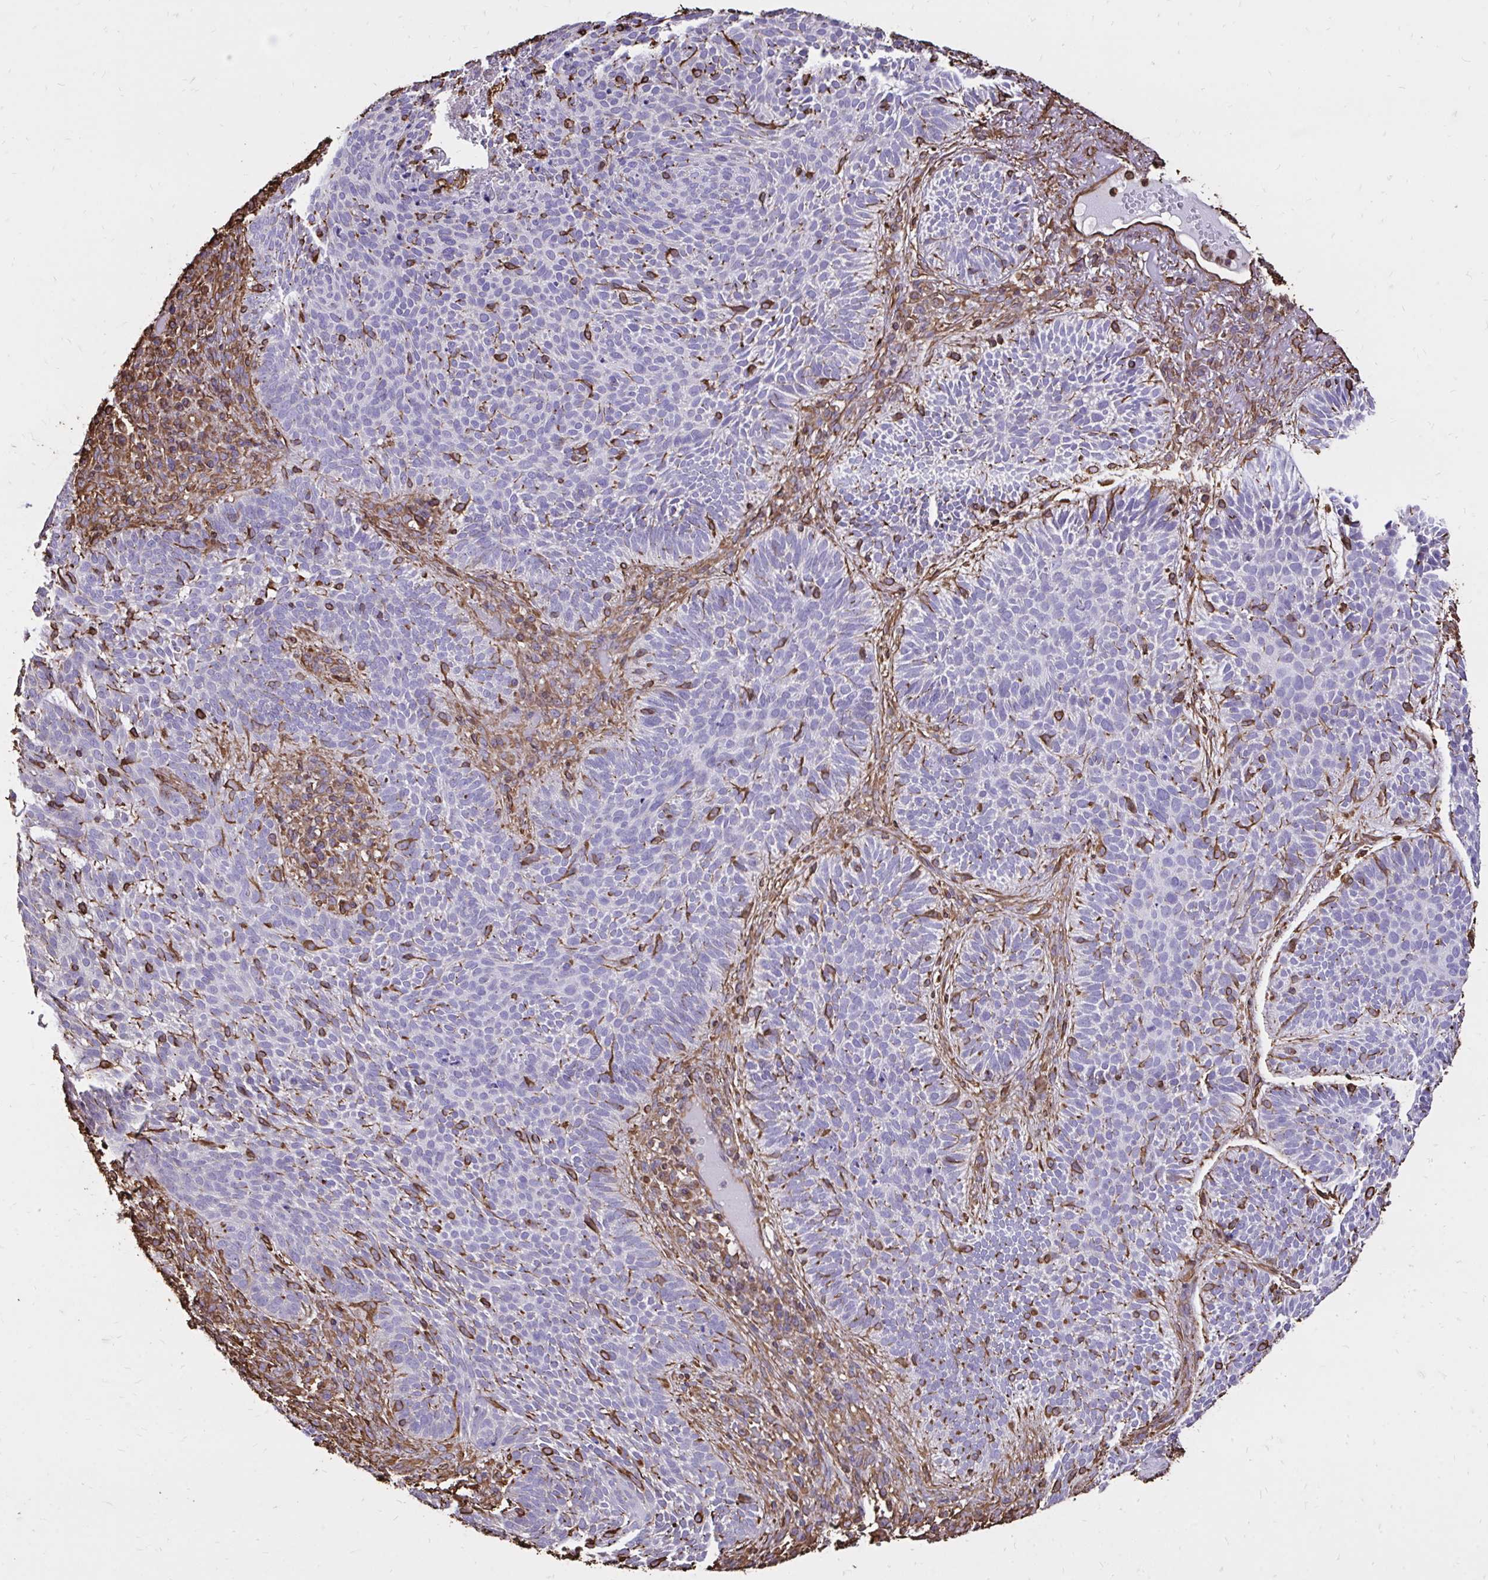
{"staining": {"intensity": "negative", "quantity": "none", "location": "none"}, "tissue": "skin cancer", "cell_type": "Tumor cells", "image_type": "cancer", "snomed": [{"axis": "morphology", "description": "Basal cell carcinoma"}, {"axis": "topography", "description": "Skin"}, {"axis": "topography", "description": "Skin of face"}], "caption": "Skin cancer was stained to show a protein in brown. There is no significant staining in tumor cells.", "gene": "RNF103", "patient": {"sex": "female", "age": 82}}